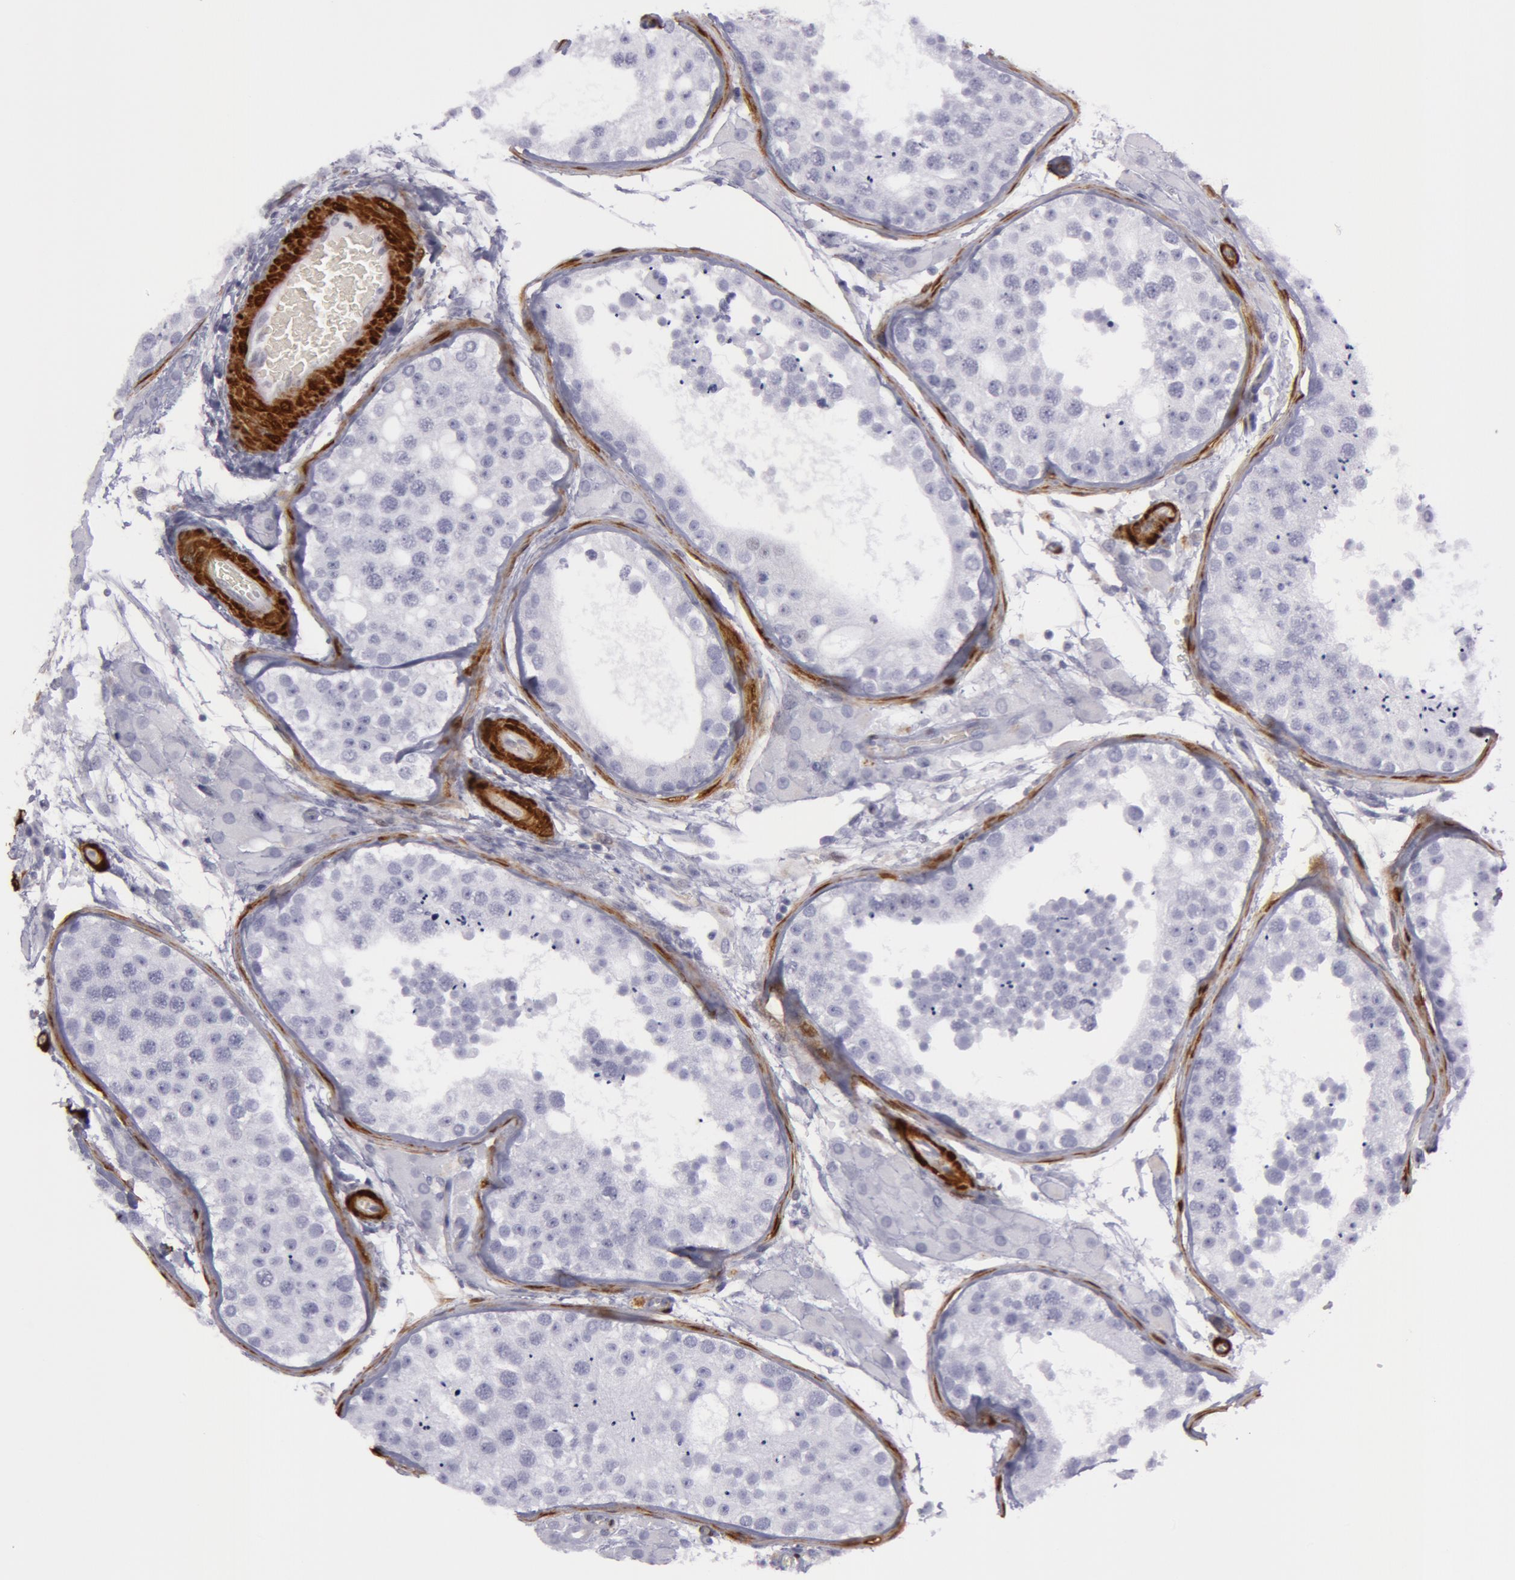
{"staining": {"intensity": "negative", "quantity": "none", "location": "none"}, "tissue": "testis", "cell_type": "Cells in seminiferous ducts", "image_type": "normal", "snomed": [{"axis": "morphology", "description": "Normal tissue, NOS"}, {"axis": "topography", "description": "Testis"}], "caption": "Immunohistochemistry micrograph of unremarkable testis: testis stained with DAB (3,3'-diaminobenzidine) displays no significant protein expression in cells in seminiferous ducts.", "gene": "TAGLN", "patient": {"sex": "male", "age": 26}}